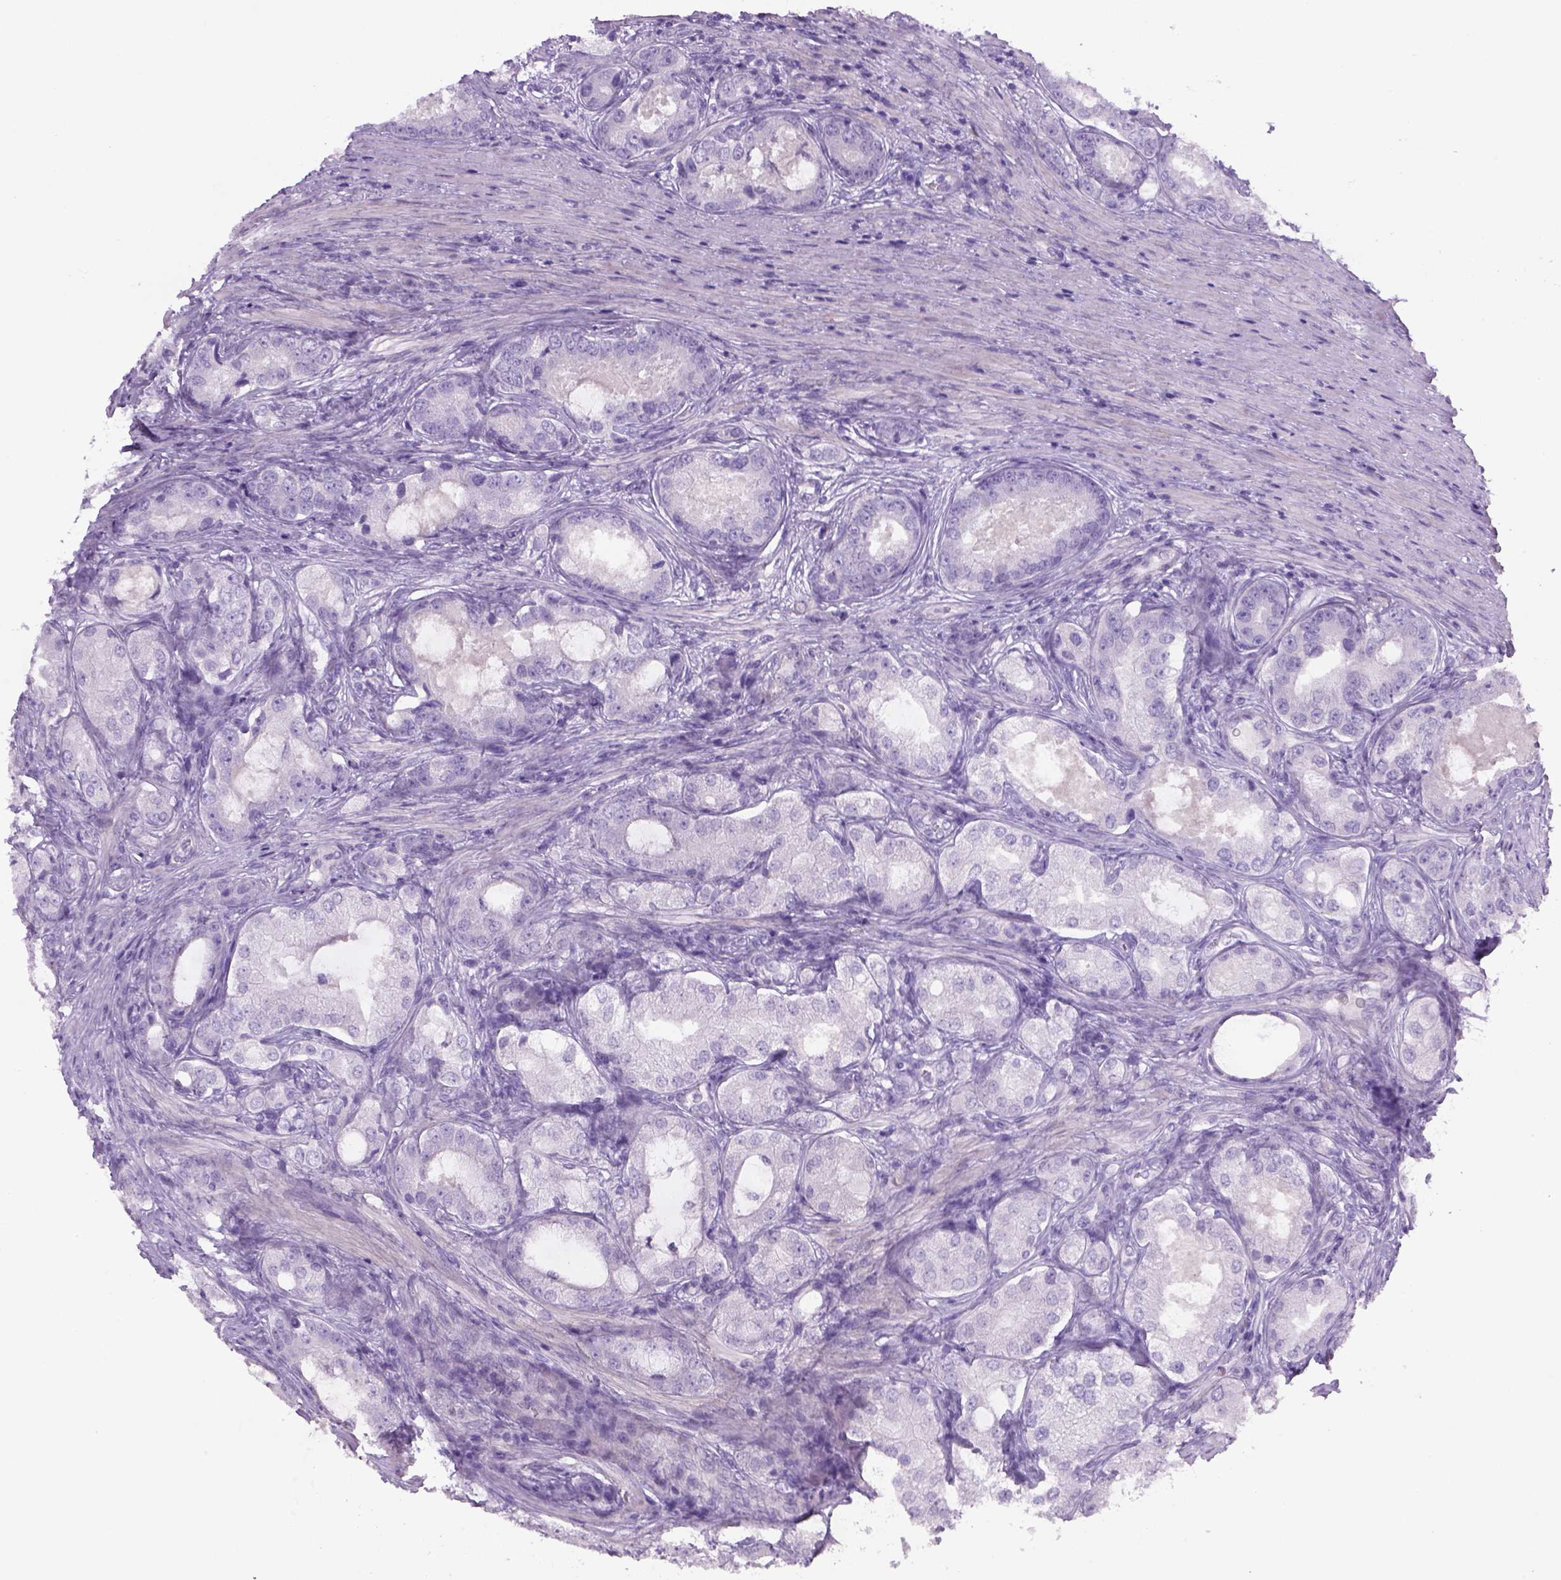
{"staining": {"intensity": "negative", "quantity": "none", "location": "none"}, "tissue": "prostate cancer", "cell_type": "Tumor cells", "image_type": "cancer", "snomed": [{"axis": "morphology", "description": "Adenocarcinoma, Low grade"}, {"axis": "topography", "description": "Prostate"}], "caption": "Immunohistochemistry photomicrograph of human prostate cancer stained for a protein (brown), which shows no expression in tumor cells.", "gene": "TENM4", "patient": {"sex": "male", "age": 68}}